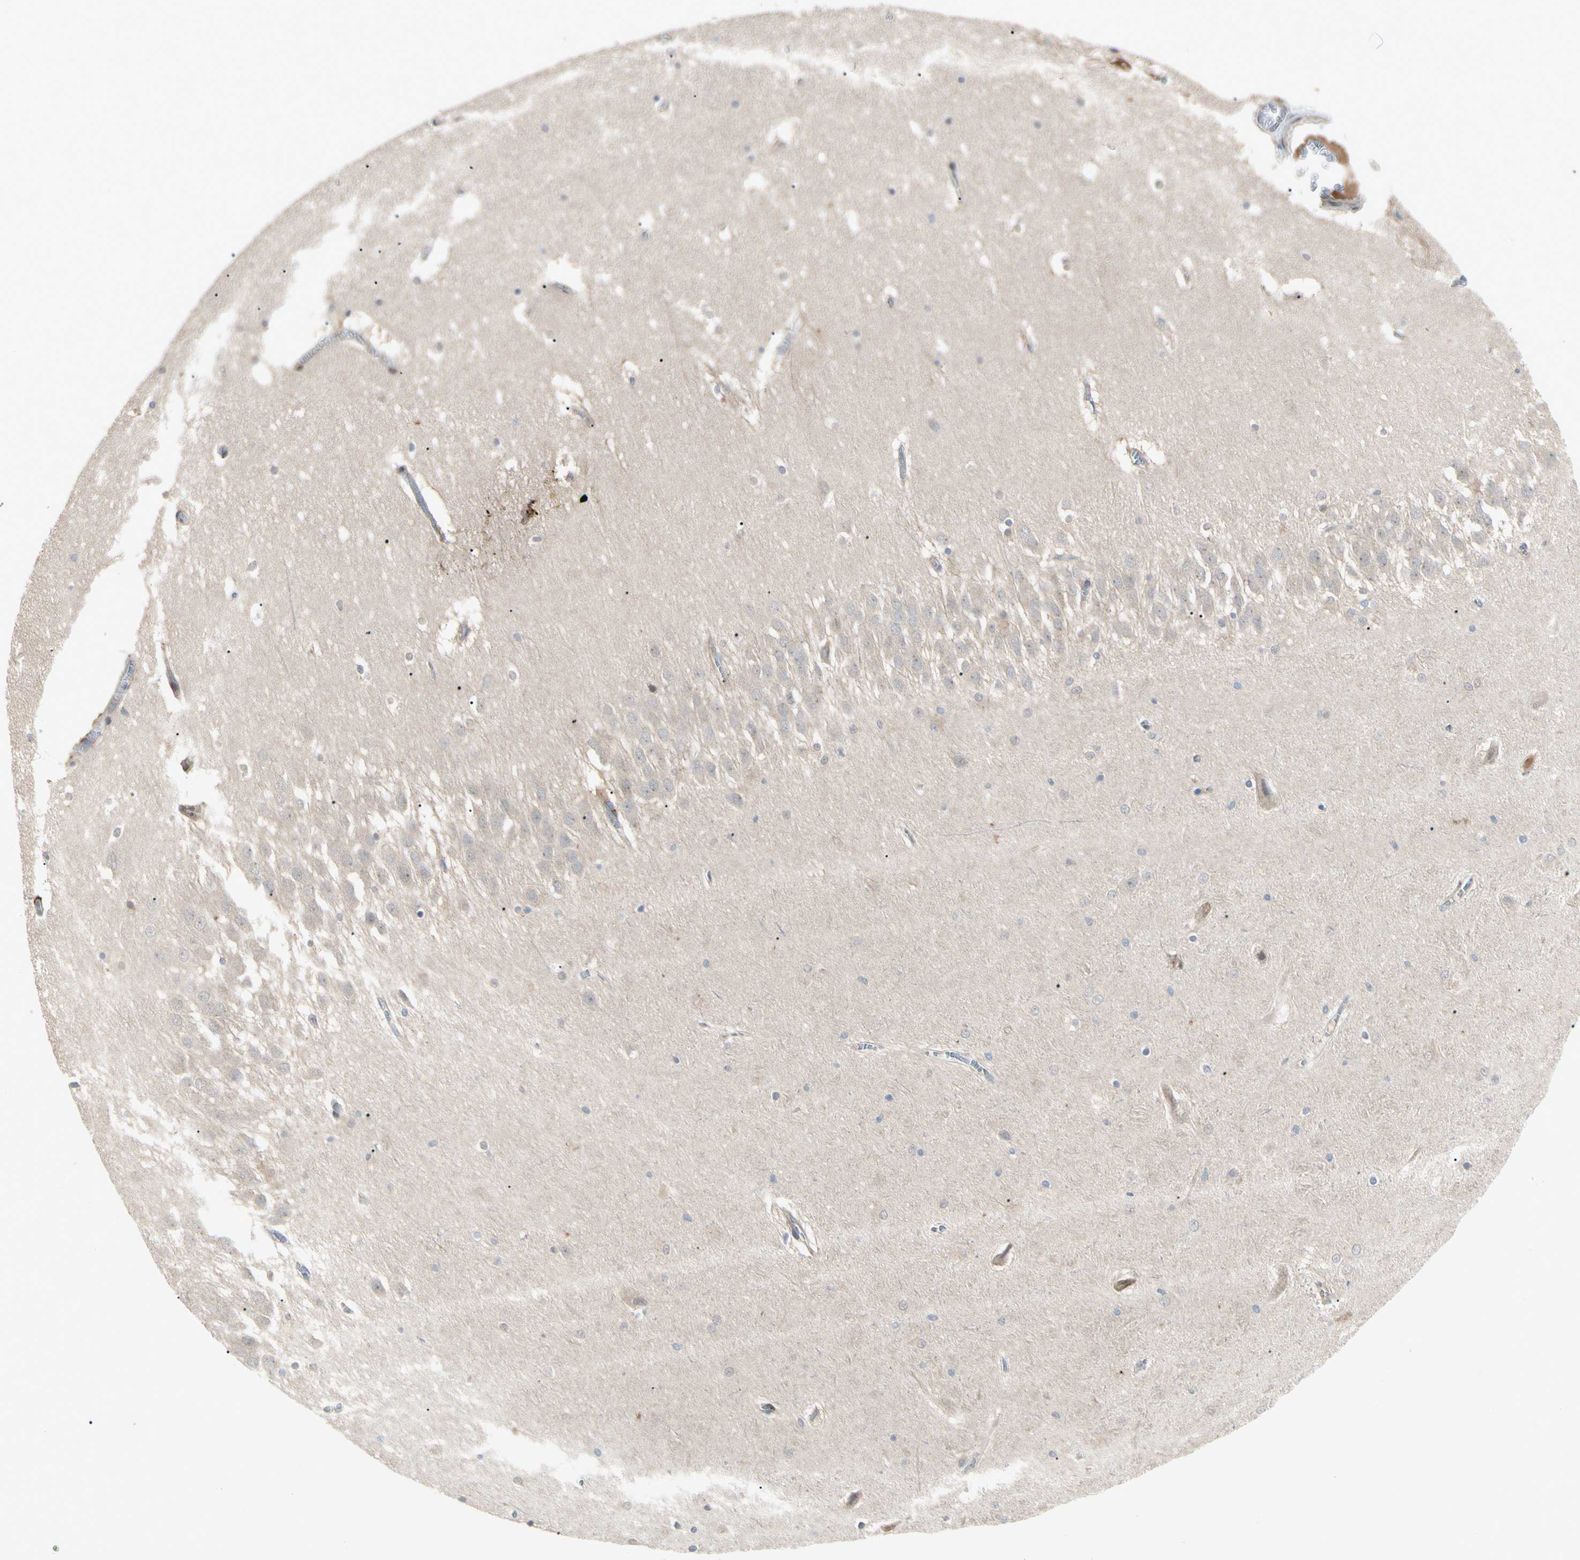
{"staining": {"intensity": "negative", "quantity": "none", "location": "none"}, "tissue": "hippocampus", "cell_type": "Glial cells", "image_type": "normal", "snomed": [{"axis": "morphology", "description": "Normal tissue, NOS"}, {"axis": "topography", "description": "Hippocampus"}], "caption": "This is an immunohistochemistry photomicrograph of normal human hippocampus. There is no positivity in glial cells.", "gene": "F2R", "patient": {"sex": "male", "age": 45}}